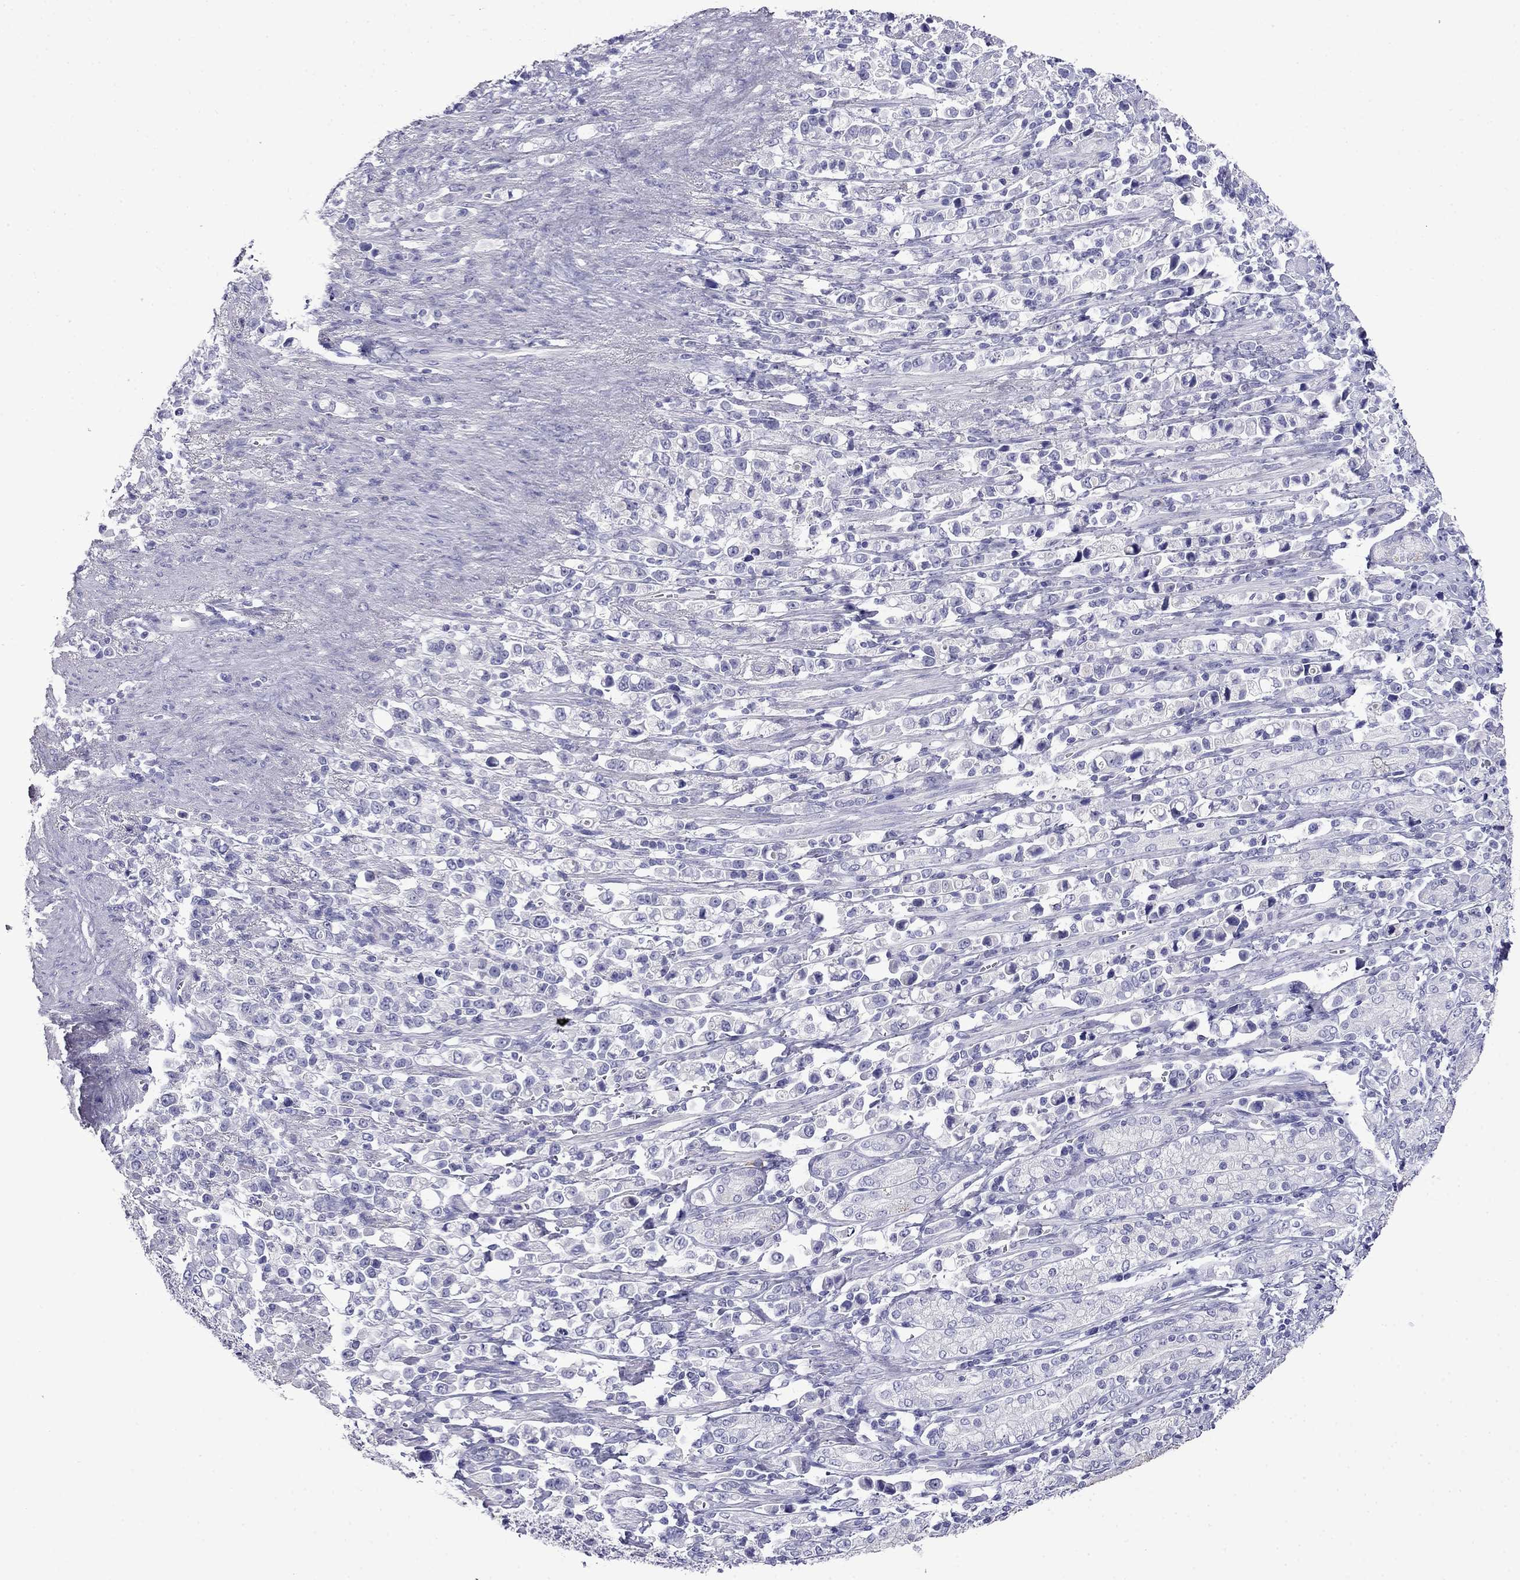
{"staining": {"intensity": "negative", "quantity": "none", "location": "none"}, "tissue": "stomach cancer", "cell_type": "Tumor cells", "image_type": "cancer", "snomed": [{"axis": "morphology", "description": "Adenocarcinoma, NOS"}, {"axis": "topography", "description": "Stomach"}], "caption": "A micrograph of stomach cancer (adenocarcinoma) stained for a protein reveals no brown staining in tumor cells.", "gene": "MYO15A", "patient": {"sex": "male", "age": 63}}